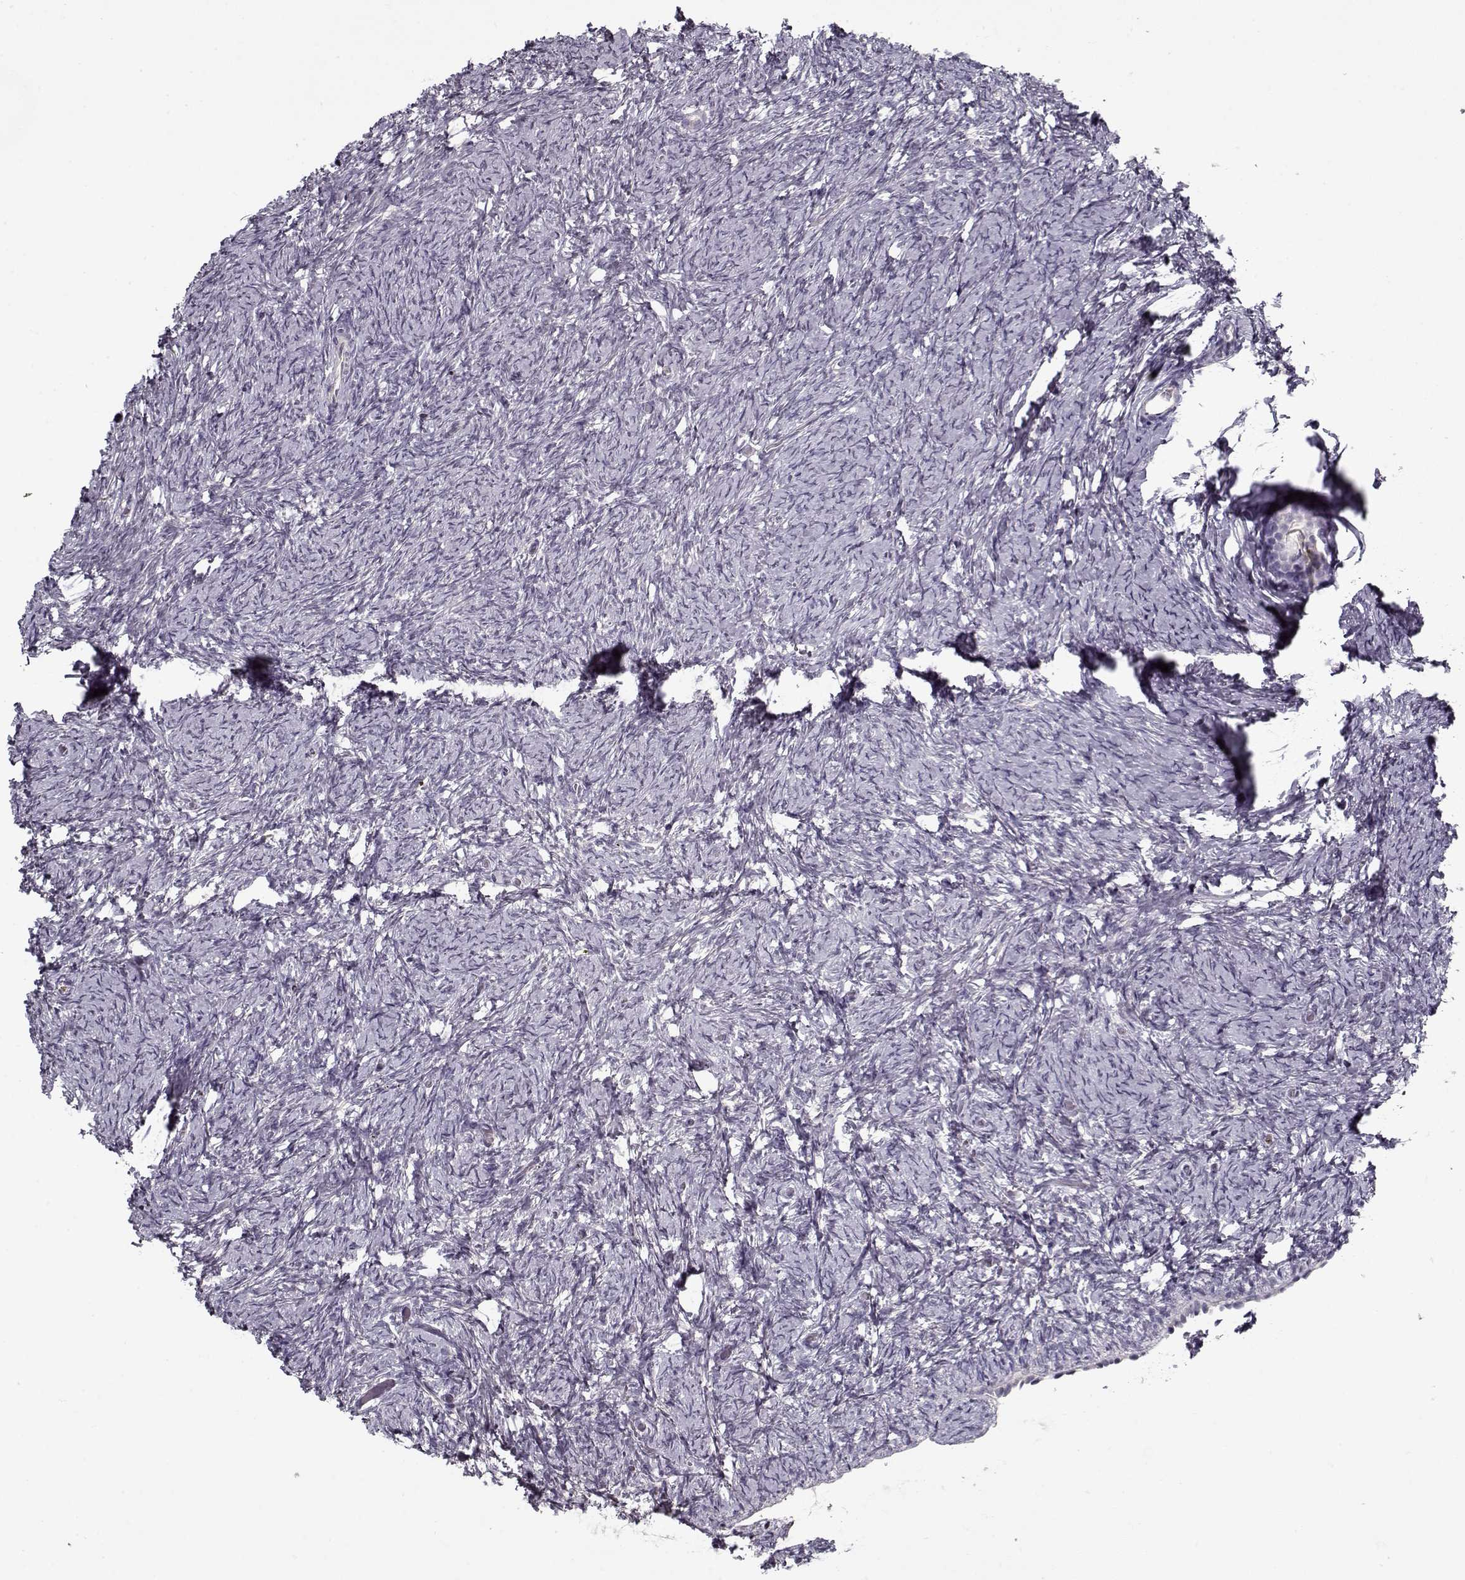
{"staining": {"intensity": "negative", "quantity": "none", "location": "none"}, "tissue": "ovary", "cell_type": "Follicle cells", "image_type": "normal", "snomed": [{"axis": "morphology", "description": "Normal tissue, NOS"}, {"axis": "topography", "description": "Ovary"}], "caption": "There is no significant expression in follicle cells of ovary. The staining was performed using DAB (3,3'-diaminobenzidine) to visualize the protein expression in brown, while the nuclei were stained in blue with hematoxylin (Magnification: 20x).", "gene": "UNC13D", "patient": {"sex": "female", "age": 39}}